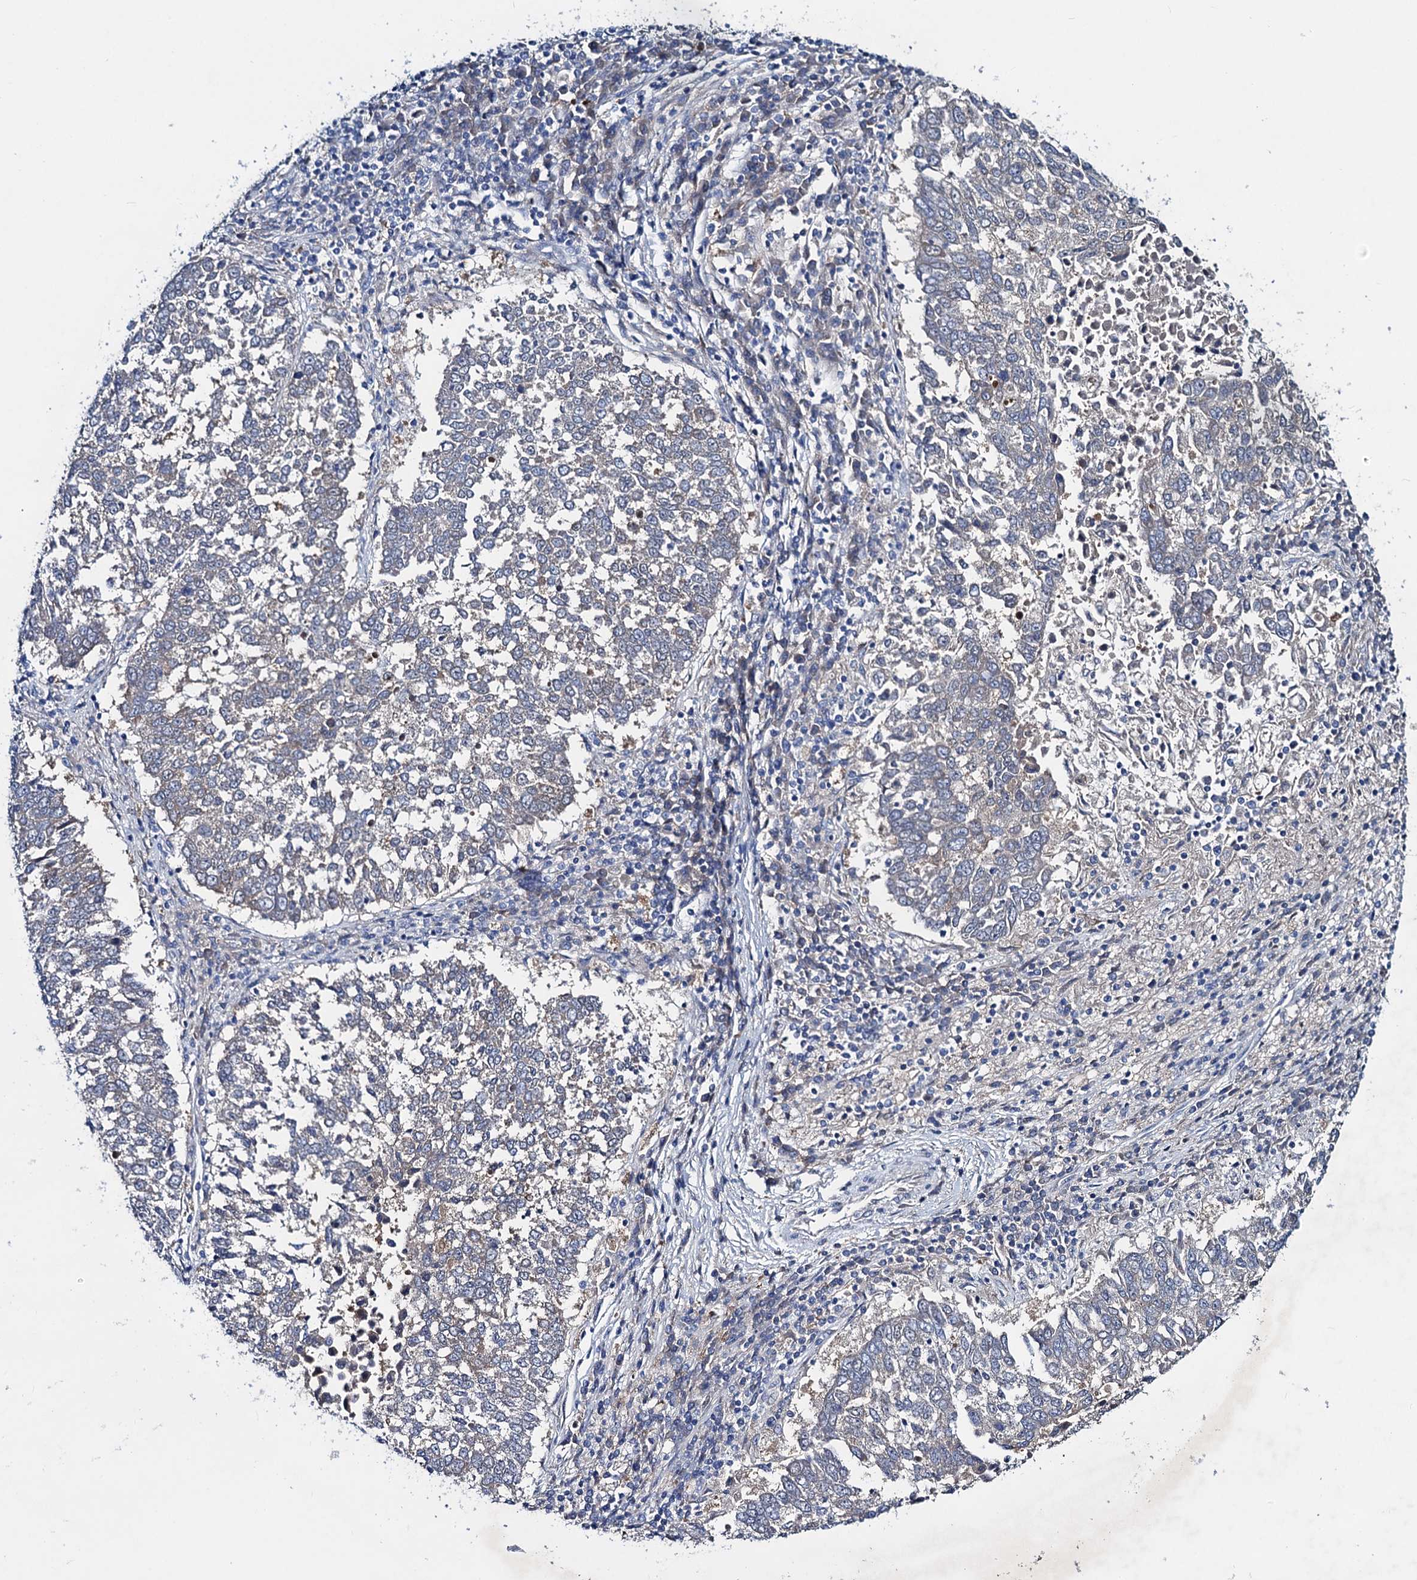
{"staining": {"intensity": "negative", "quantity": "none", "location": "none"}, "tissue": "lung cancer", "cell_type": "Tumor cells", "image_type": "cancer", "snomed": [{"axis": "morphology", "description": "Squamous cell carcinoma, NOS"}, {"axis": "topography", "description": "Lung"}], "caption": "The photomicrograph reveals no staining of tumor cells in lung squamous cell carcinoma.", "gene": "RTKN2", "patient": {"sex": "male", "age": 73}}